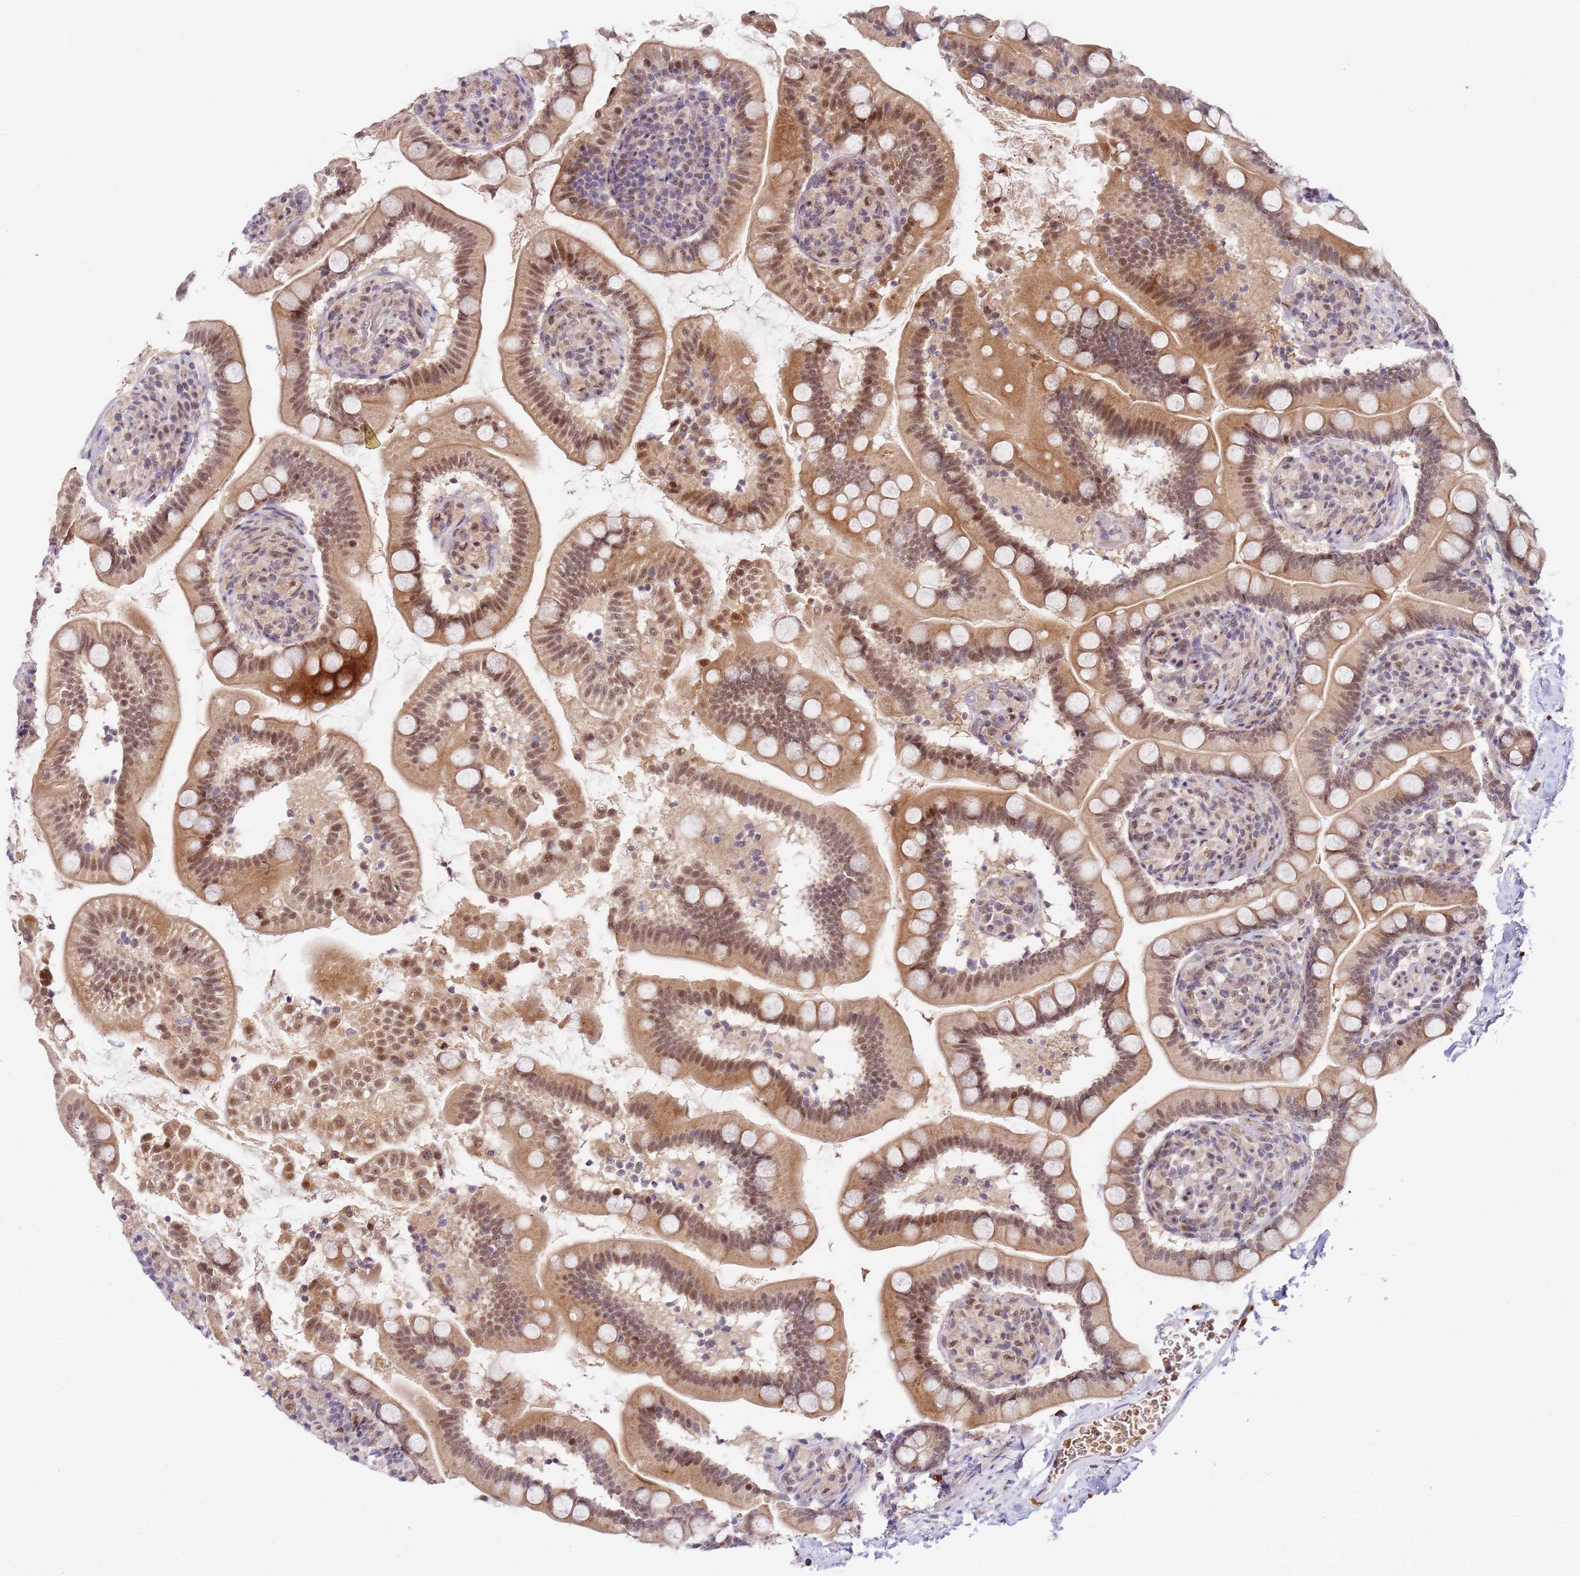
{"staining": {"intensity": "moderate", "quantity": ">75%", "location": "cytoplasmic/membranous,nuclear"}, "tissue": "small intestine", "cell_type": "Glandular cells", "image_type": "normal", "snomed": [{"axis": "morphology", "description": "Normal tissue, NOS"}, {"axis": "topography", "description": "Small intestine"}], "caption": "Protein staining by IHC demonstrates moderate cytoplasmic/membranous,nuclear positivity in about >75% of glandular cells in unremarkable small intestine.", "gene": "LGALSL", "patient": {"sex": "female", "age": 64}}